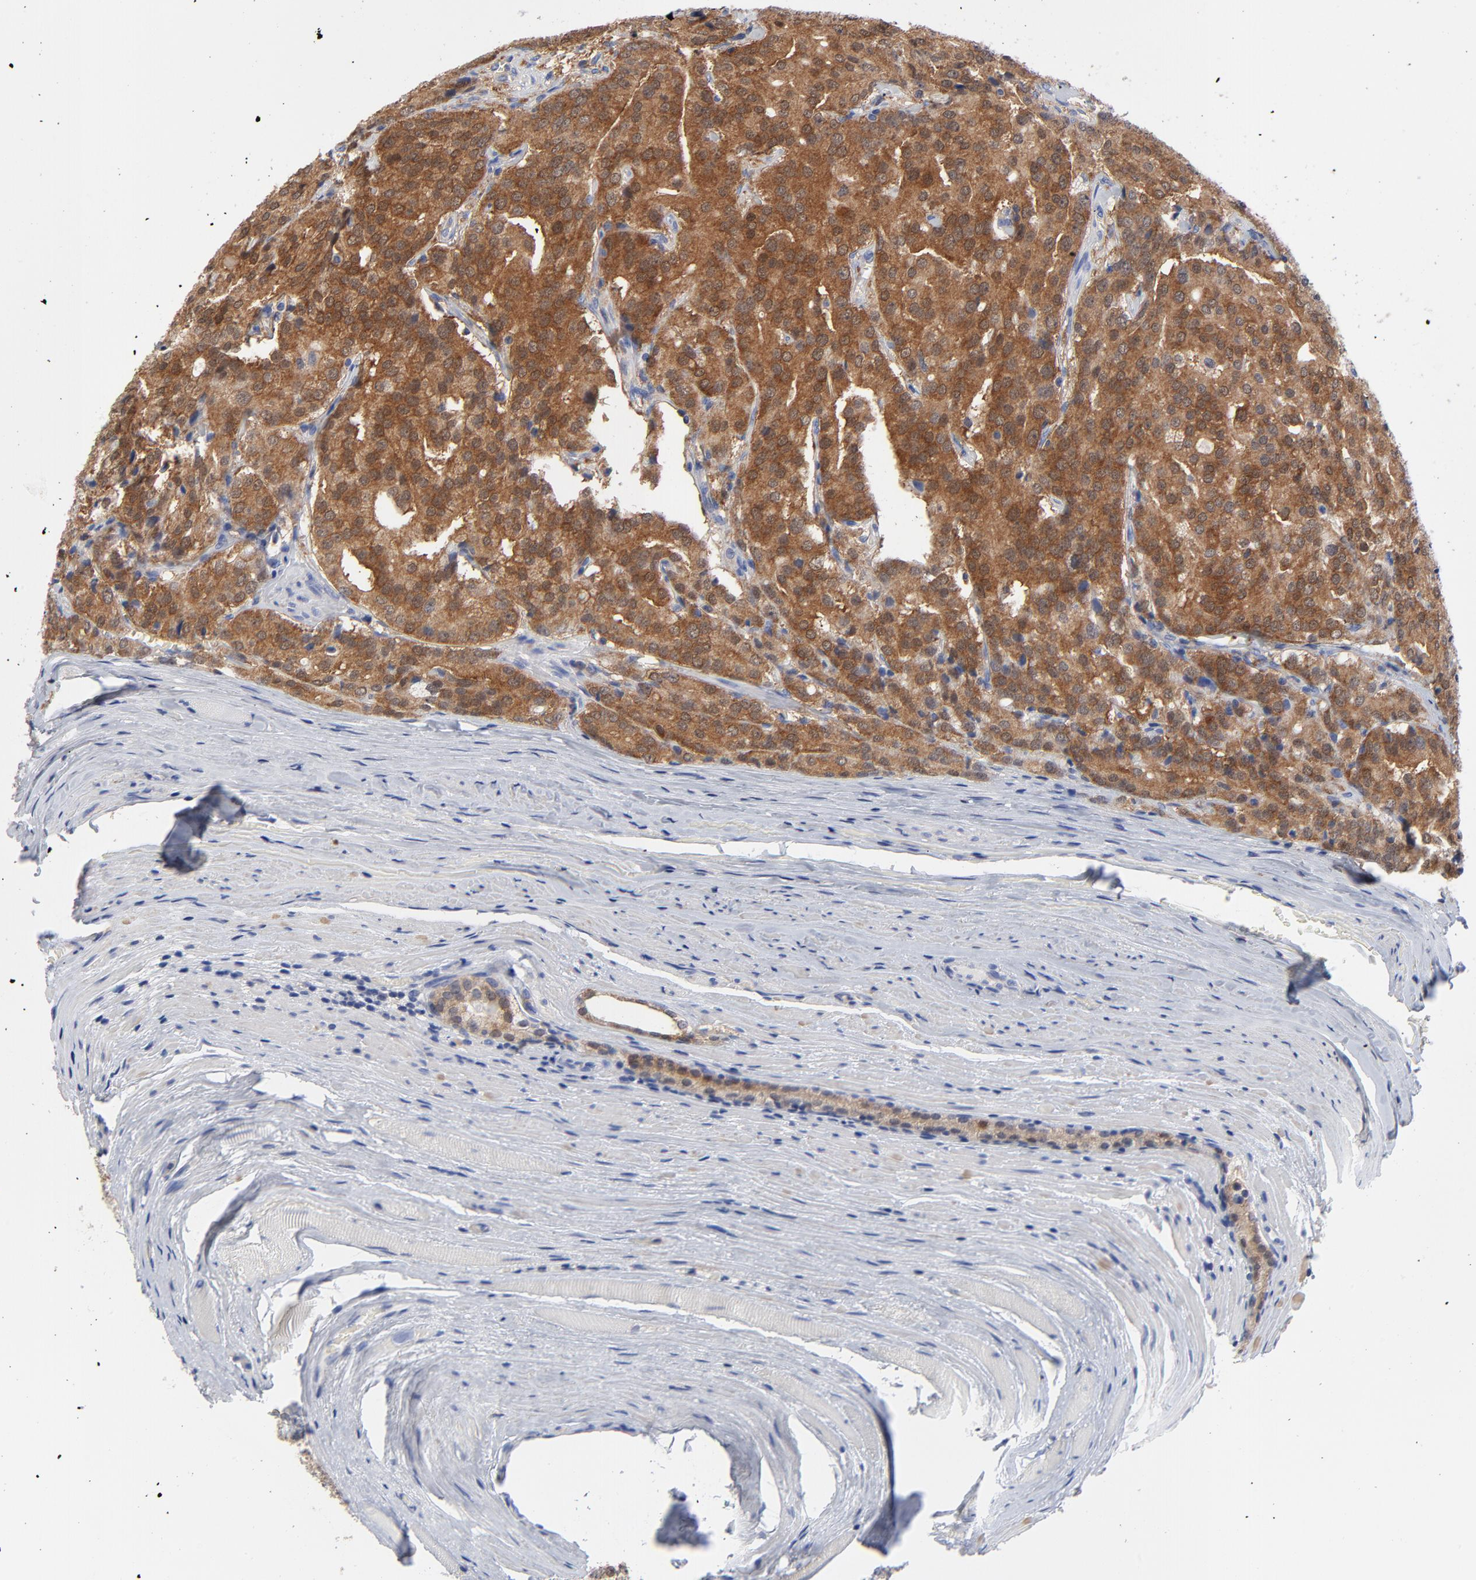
{"staining": {"intensity": "strong", "quantity": ">75%", "location": "cytoplasmic/membranous"}, "tissue": "prostate cancer", "cell_type": "Tumor cells", "image_type": "cancer", "snomed": [{"axis": "morphology", "description": "Adenocarcinoma, Medium grade"}, {"axis": "topography", "description": "Prostate"}], "caption": "Immunohistochemical staining of human prostate cancer exhibits high levels of strong cytoplasmic/membranous protein positivity in approximately >75% of tumor cells.", "gene": "CAB39L", "patient": {"sex": "male", "age": 72}}